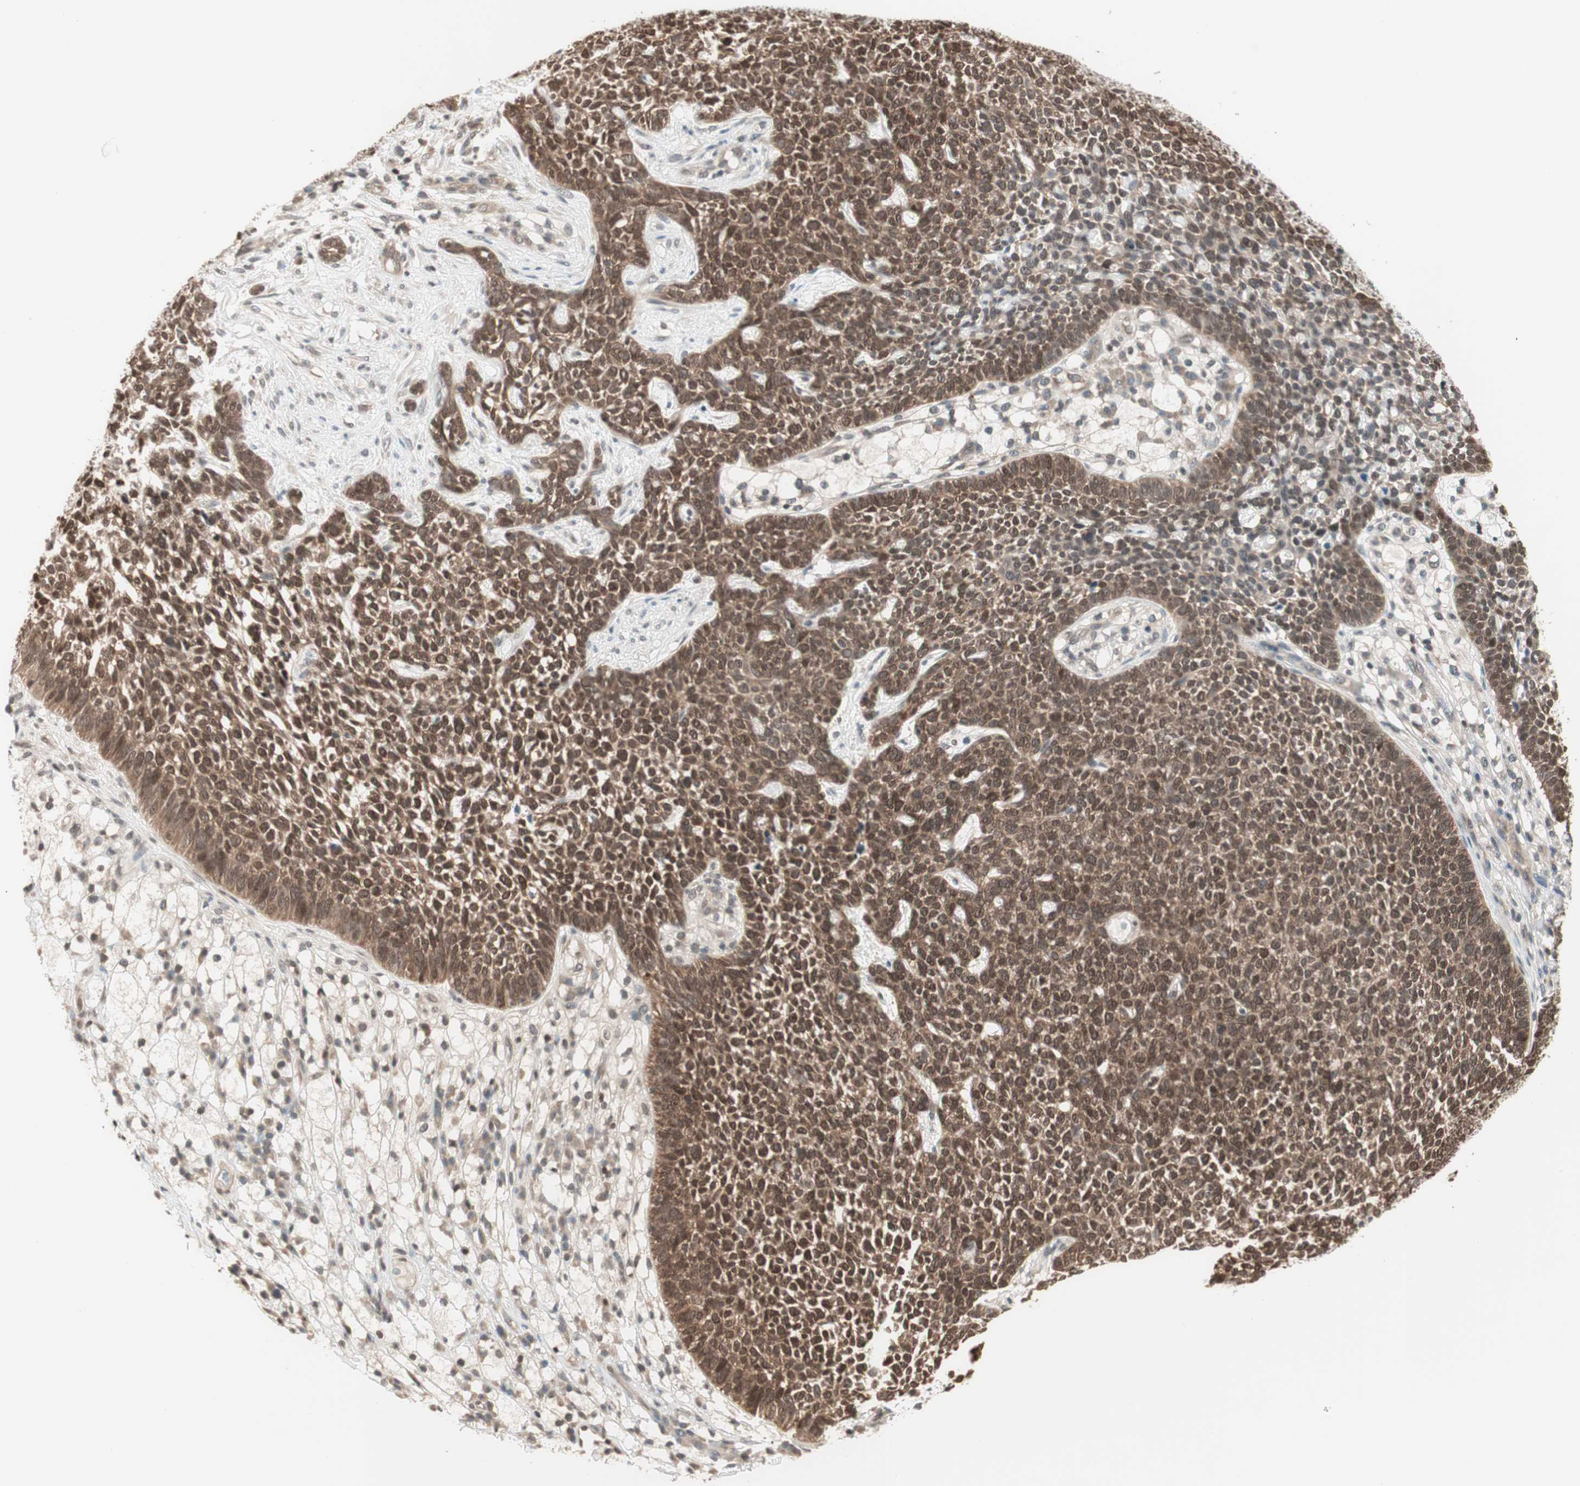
{"staining": {"intensity": "moderate", "quantity": ">75%", "location": "cytoplasmic/membranous,nuclear"}, "tissue": "skin cancer", "cell_type": "Tumor cells", "image_type": "cancer", "snomed": [{"axis": "morphology", "description": "Basal cell carcinoma"}, {"axis": "topography", "description": "Skin"}], "caption": "IHC micrograph of neoplastic tissue: human skin basal cell carcinoma stained using IHC exhibits medium levels of moderate protein expression localized specifically in the cytoplasmic/membranous and nuclear of tumor cells, appearing as a cytoplasmic/membranous and nuclear brown color.", "gene": "UBE2I", "patient": {"sex": "female", "age": 84}}